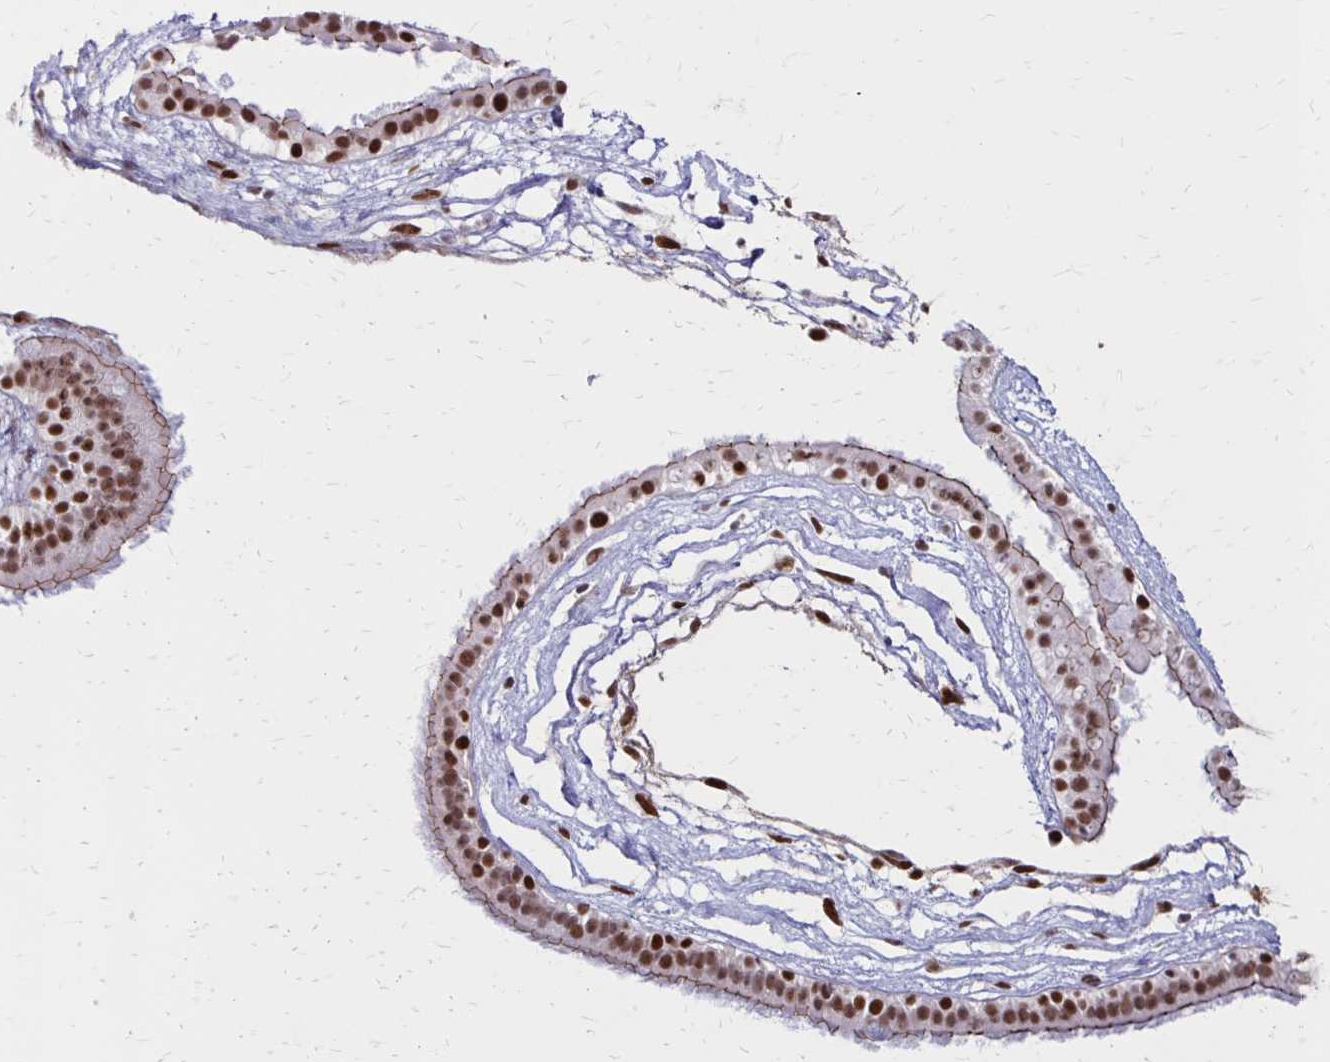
{"staining": {"intensity": "moderate", "quantity": ">75%", "location": "cytoplasmic/membranous,nuclear"}, "tissue": "nasopharynx", "cell_type": "Respiratory epithelial cells", "image_type": "normal", "snomed": [{"axis": "morphology", "description": "Normal tissue, NOS"}, {"axis": "topography", "description": "Nasopharynx"}], "caption": "DAB immunohistochemical staining of benign nasopharynx exhibits moderate cytoplasmic/membranous,nuclear protein positivity in about >75% of respiratory epithelial cells.", "gene": "DDB2", "patient": {"sex": "male", "age": 24}}